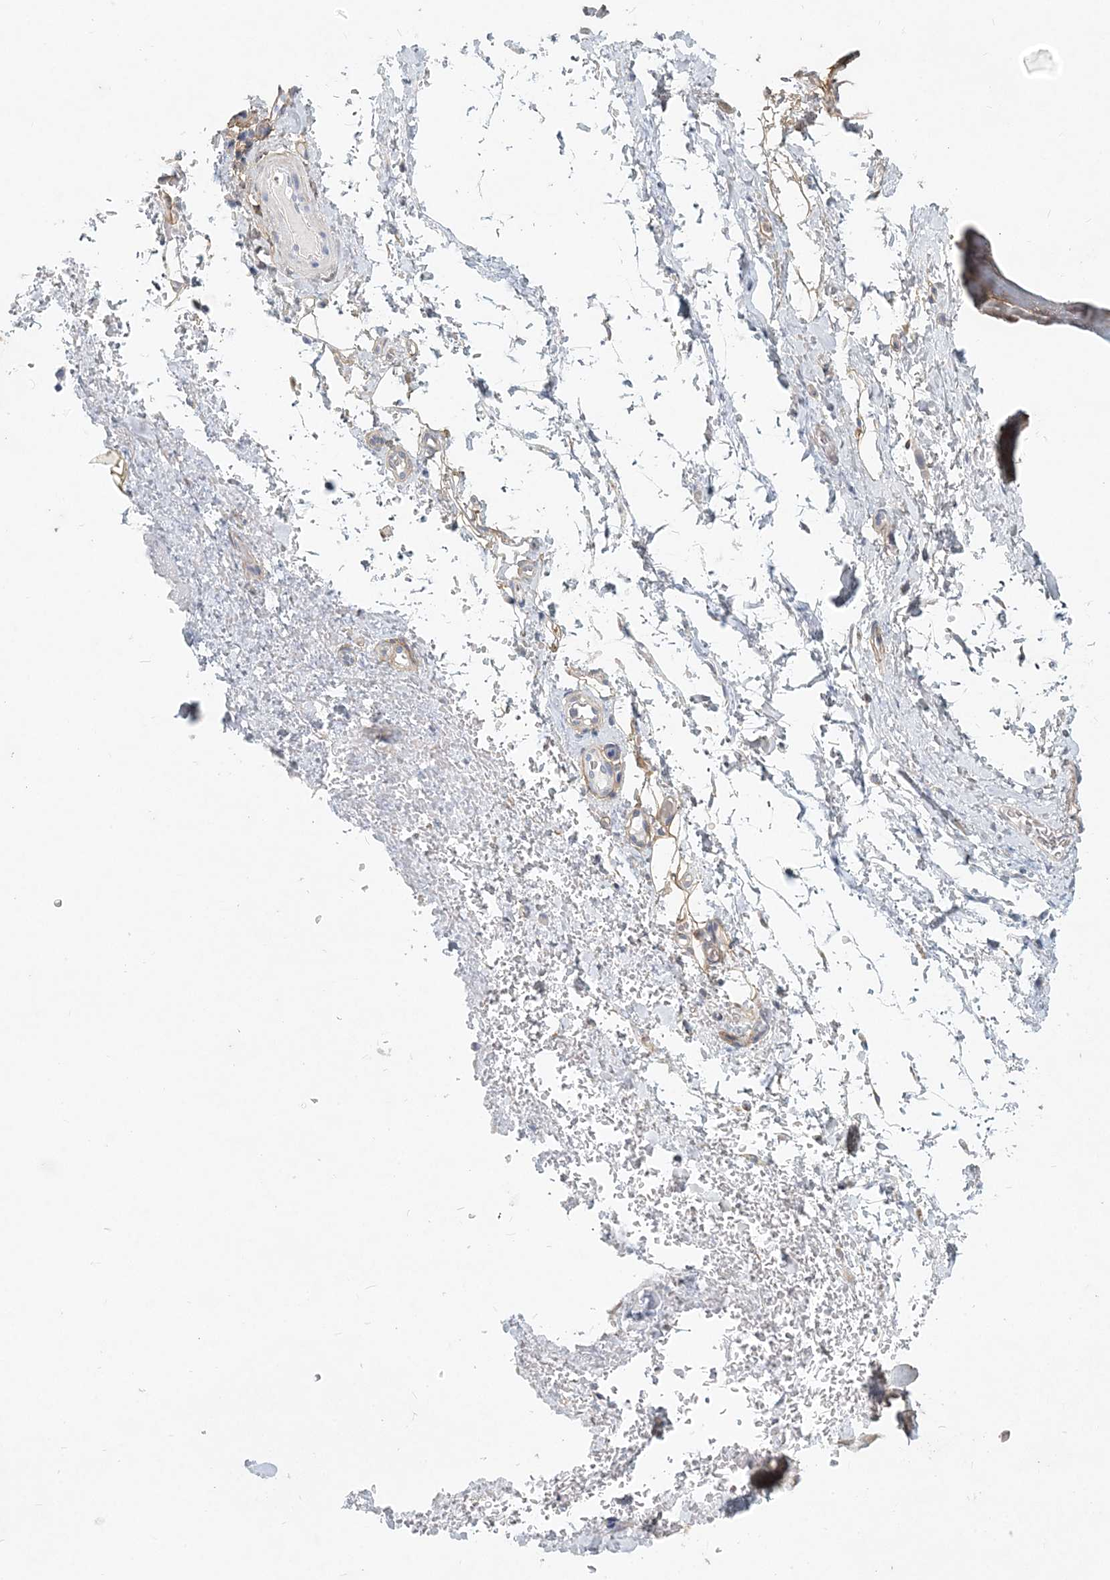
{"staining": {"intensity": "negative", "quantity": "none", "location": "none"}, "tissue": "soft tissue", "cell_type": "Fibroblasts", "image_type": "normal", "snomed": [{"axis": "morphology", "description": "Normal tissue, NOS"}, {"axis": "morphology", "description": "Adenocarcinoma, NOS"}, {"axis": "topography", "description": "Stomach, upper"}, {"axis": "topography", "description": "Peripheral nerve tissue"}], "caption": "High power microscopy micrograph of an IHC image of benign soft tissue, revealing no significant staining in fibroblasts. The staining is performed using DAB (3,3'-diaminobenzidine) brown chromogen with nuclei counter-stained in using hematoxylin.", "gene": "GMPPA", "patient": {"sex": "male", "age": 62}}